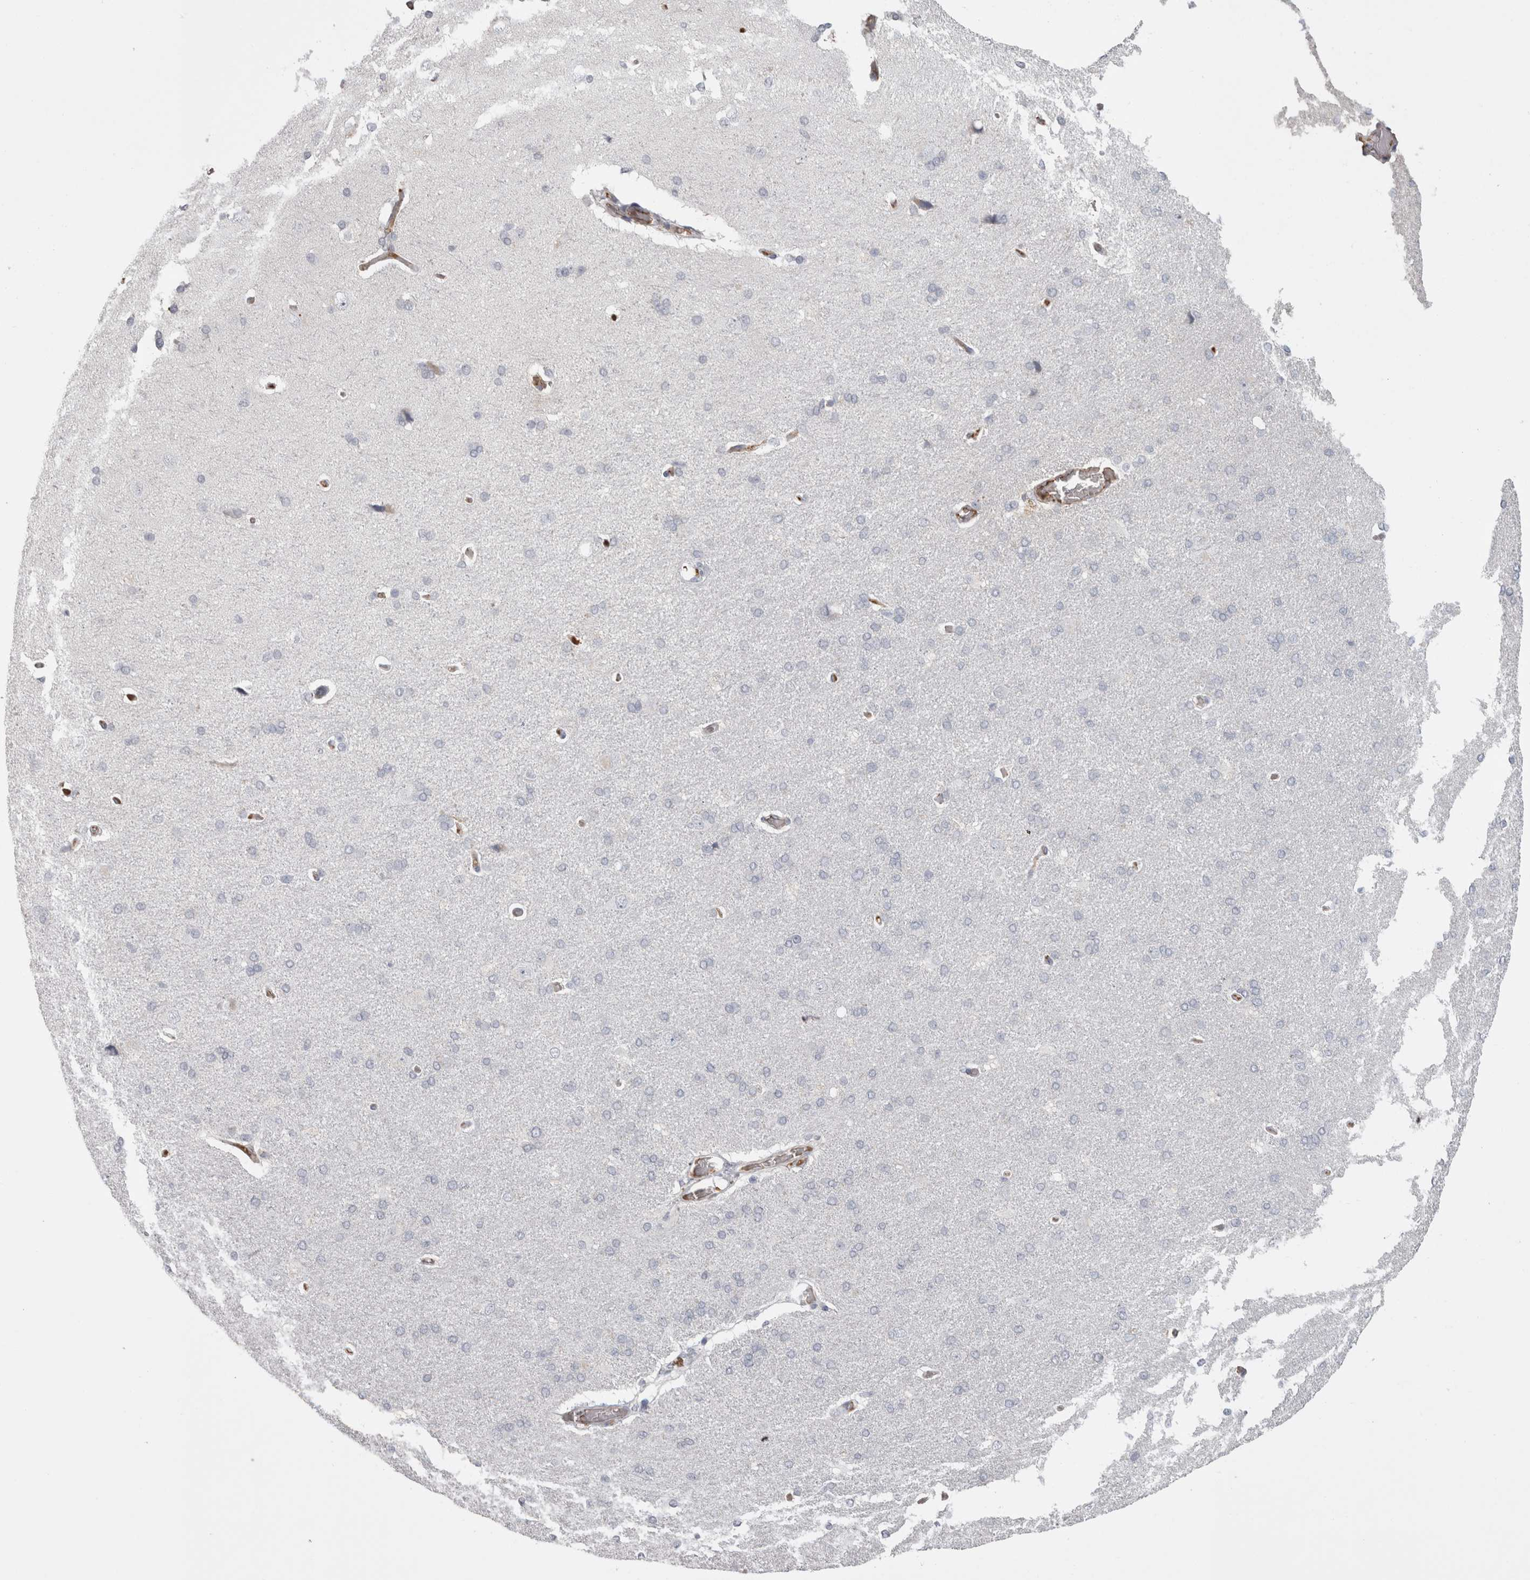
{"staining": {"intensity": "moderate", "quantity": "25%-75%", "location": "cytoplasmic/membranous"}, "tissue": "cerebral cortex", "cell_type": "Endothelial cells", "image_type": "normal", "snomed": [{"axis": "morphology", "description": "Normal tissue, NOS"}, {"axis": "topography", "description": "Cerebral cortex"}], "caption": "DAB (3,3'-diaminobenzidine) immunohistochemical staining of normal human cerebral cortex reveals moderate cytoplasmic/membranous protein staining in about 25%-75% of endothelial cells.", "gene": "SAA4", "patient": {"sex": "male", "age": 62}}